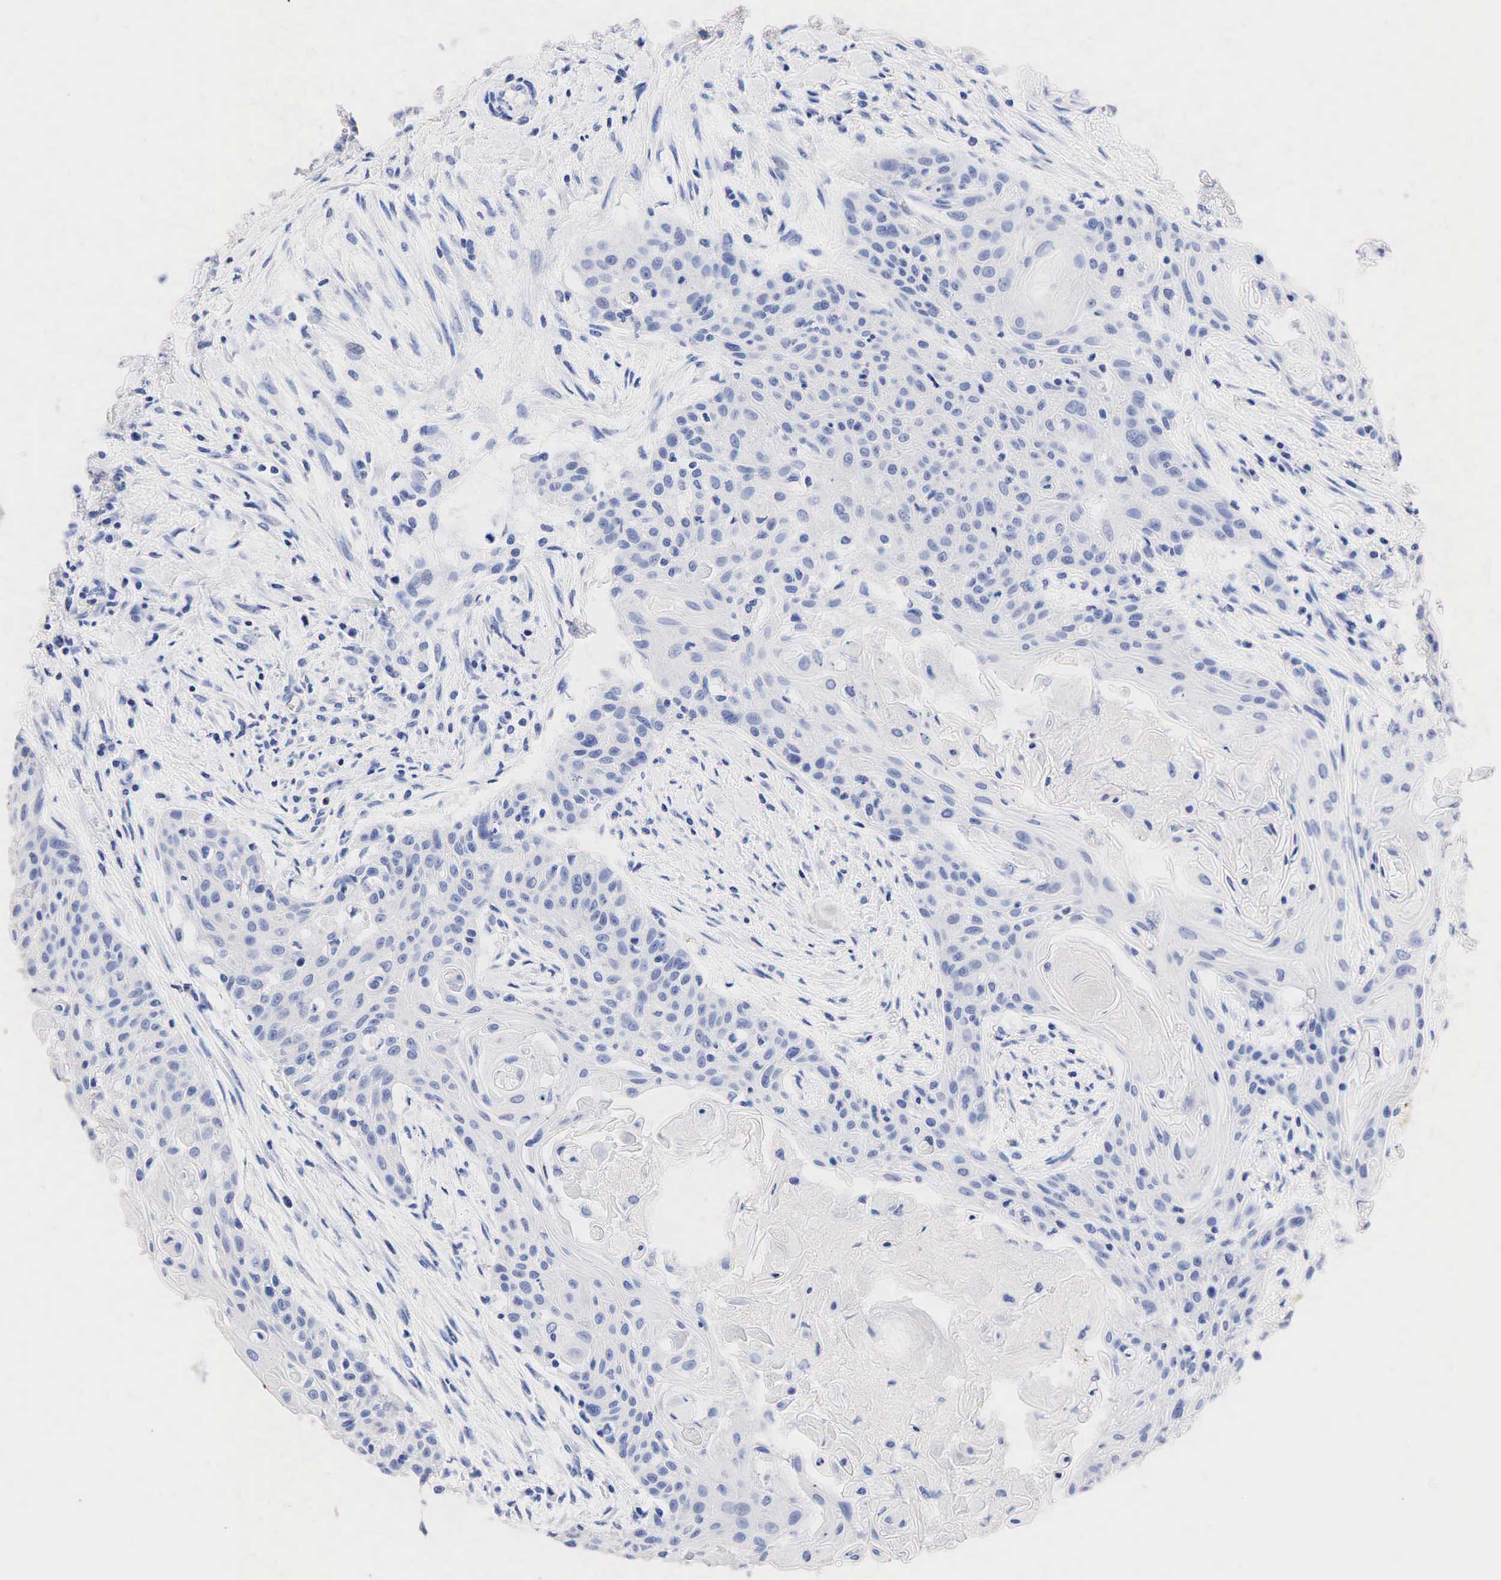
{"staining": {"intensity": "negative", "quantity": "none", "location": "none"}, "tissue": "head and neck cancer", "cell_type": "Tumor cells", "image_type": "cancer", "snomed": [{"axis": "morphology", "description": "Squamous cell carcinoma, NOS"}, {"axis": "morphology", "description": "Squamous cell carcinoma, metastatic, NOS"}, {"axis": "topography", "description": "Lymph node"}, {"axis": "topography", "description": "Salivary gland"}, {"axis": "topography", "description": "Head-Neck"}], "caption": "Head and neck squamous cell carcinoma was stained to show a protein in brown. There is no significant positivity in tumor cells.", "gene": "SST", "patient": {"sex": "female", "age": 74}}